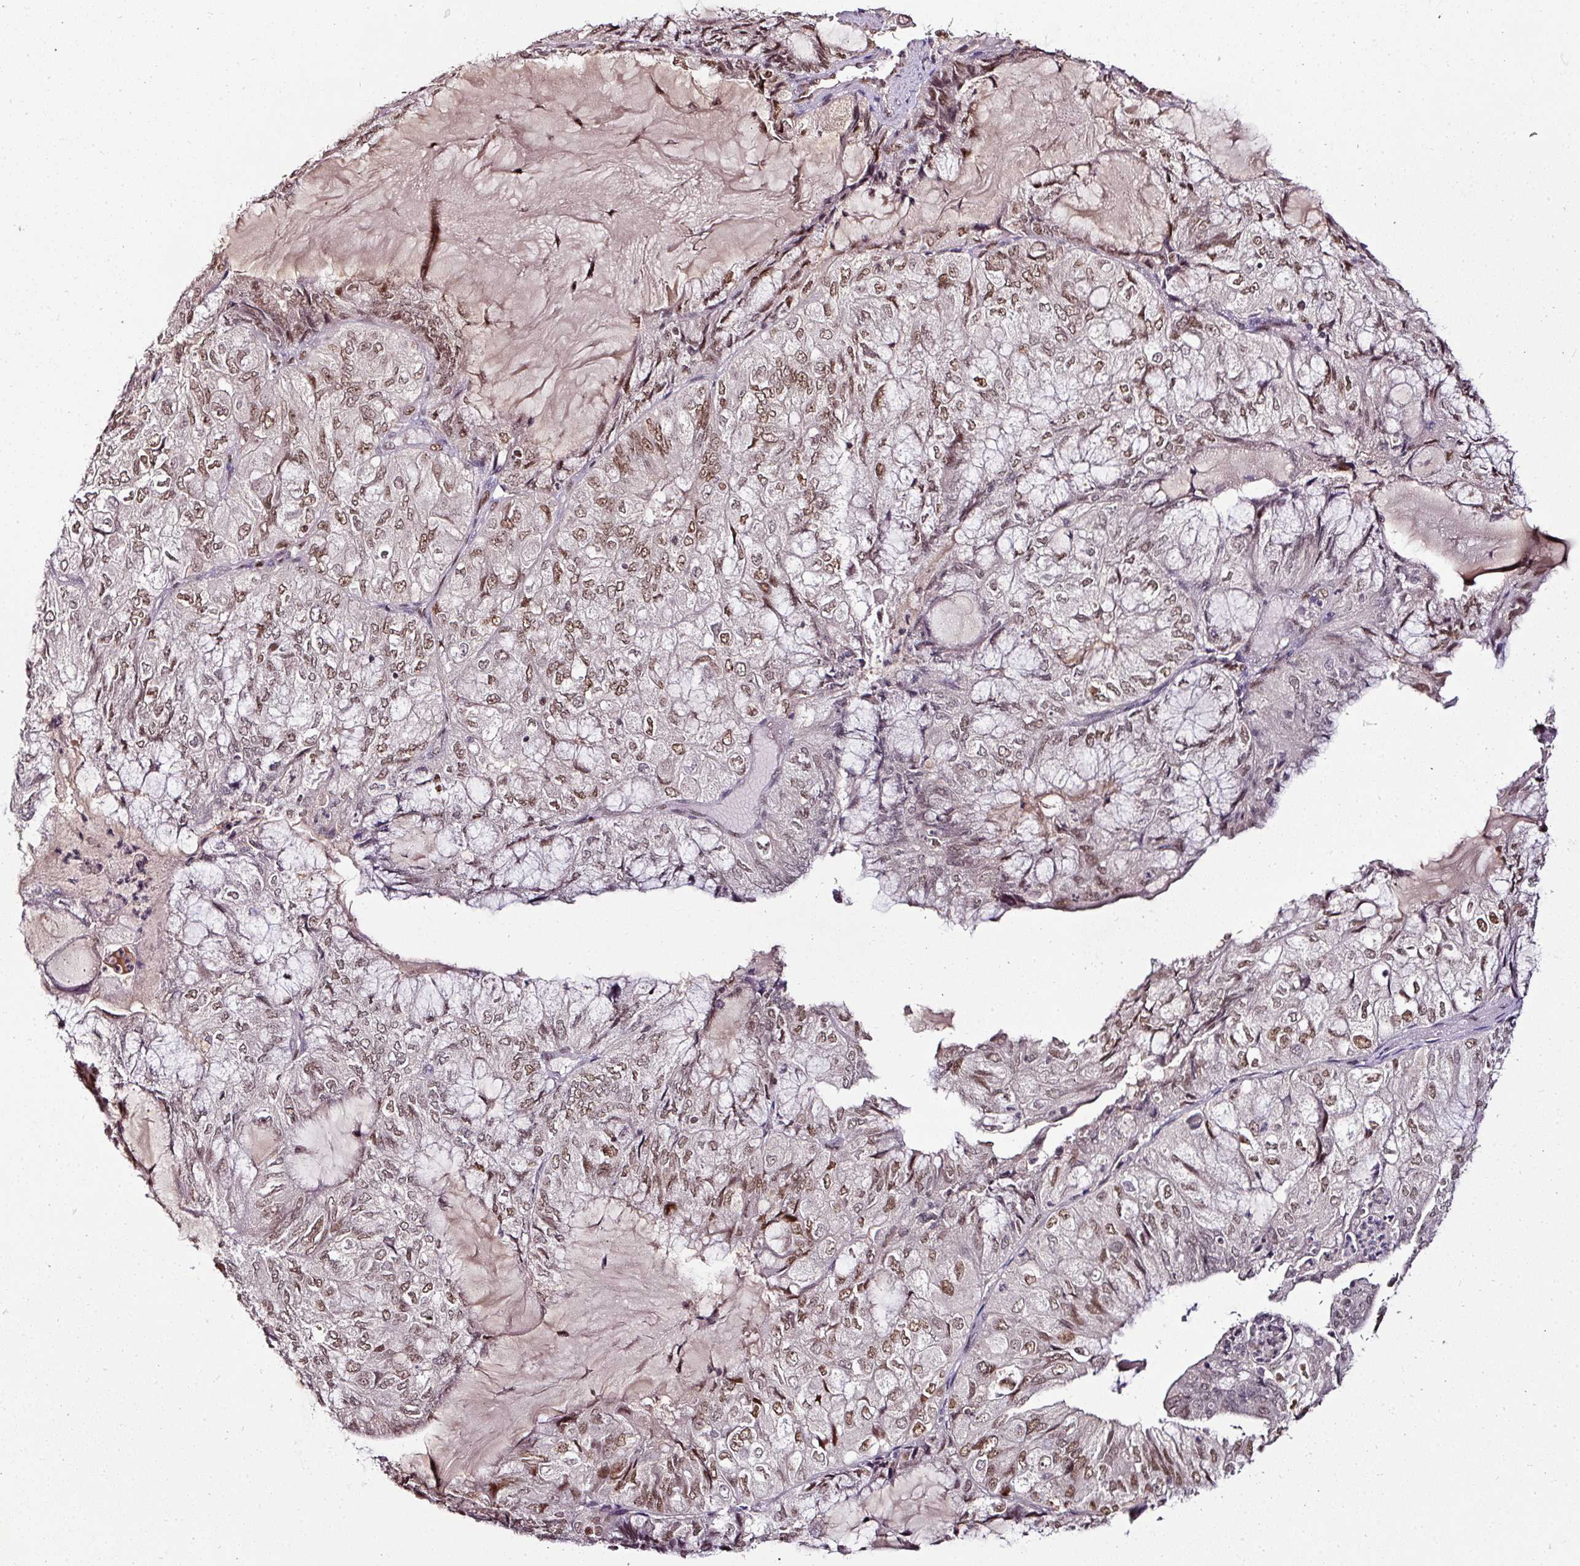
{"staining": {"intensity": "moderate", "quantity": ">75%", "location": "nuclear"}, "tissue": "endometrial cancer", "cell_type": "Tumor cells", "image_type": "cancer", "snomed": [{"axis": "morphology", "description": "Adenocarcinoma, NOS"}, {"axis": "topography", "description": "Endometrium"}], "caption": "IHC image of human endometrial cancer stained for a protein (brown), which shows medium levels of moderate nuclear staining in approximately >75% of tumor cells.", "gene": "KLF16", "patient": {"sex": "female", "age": 81}}